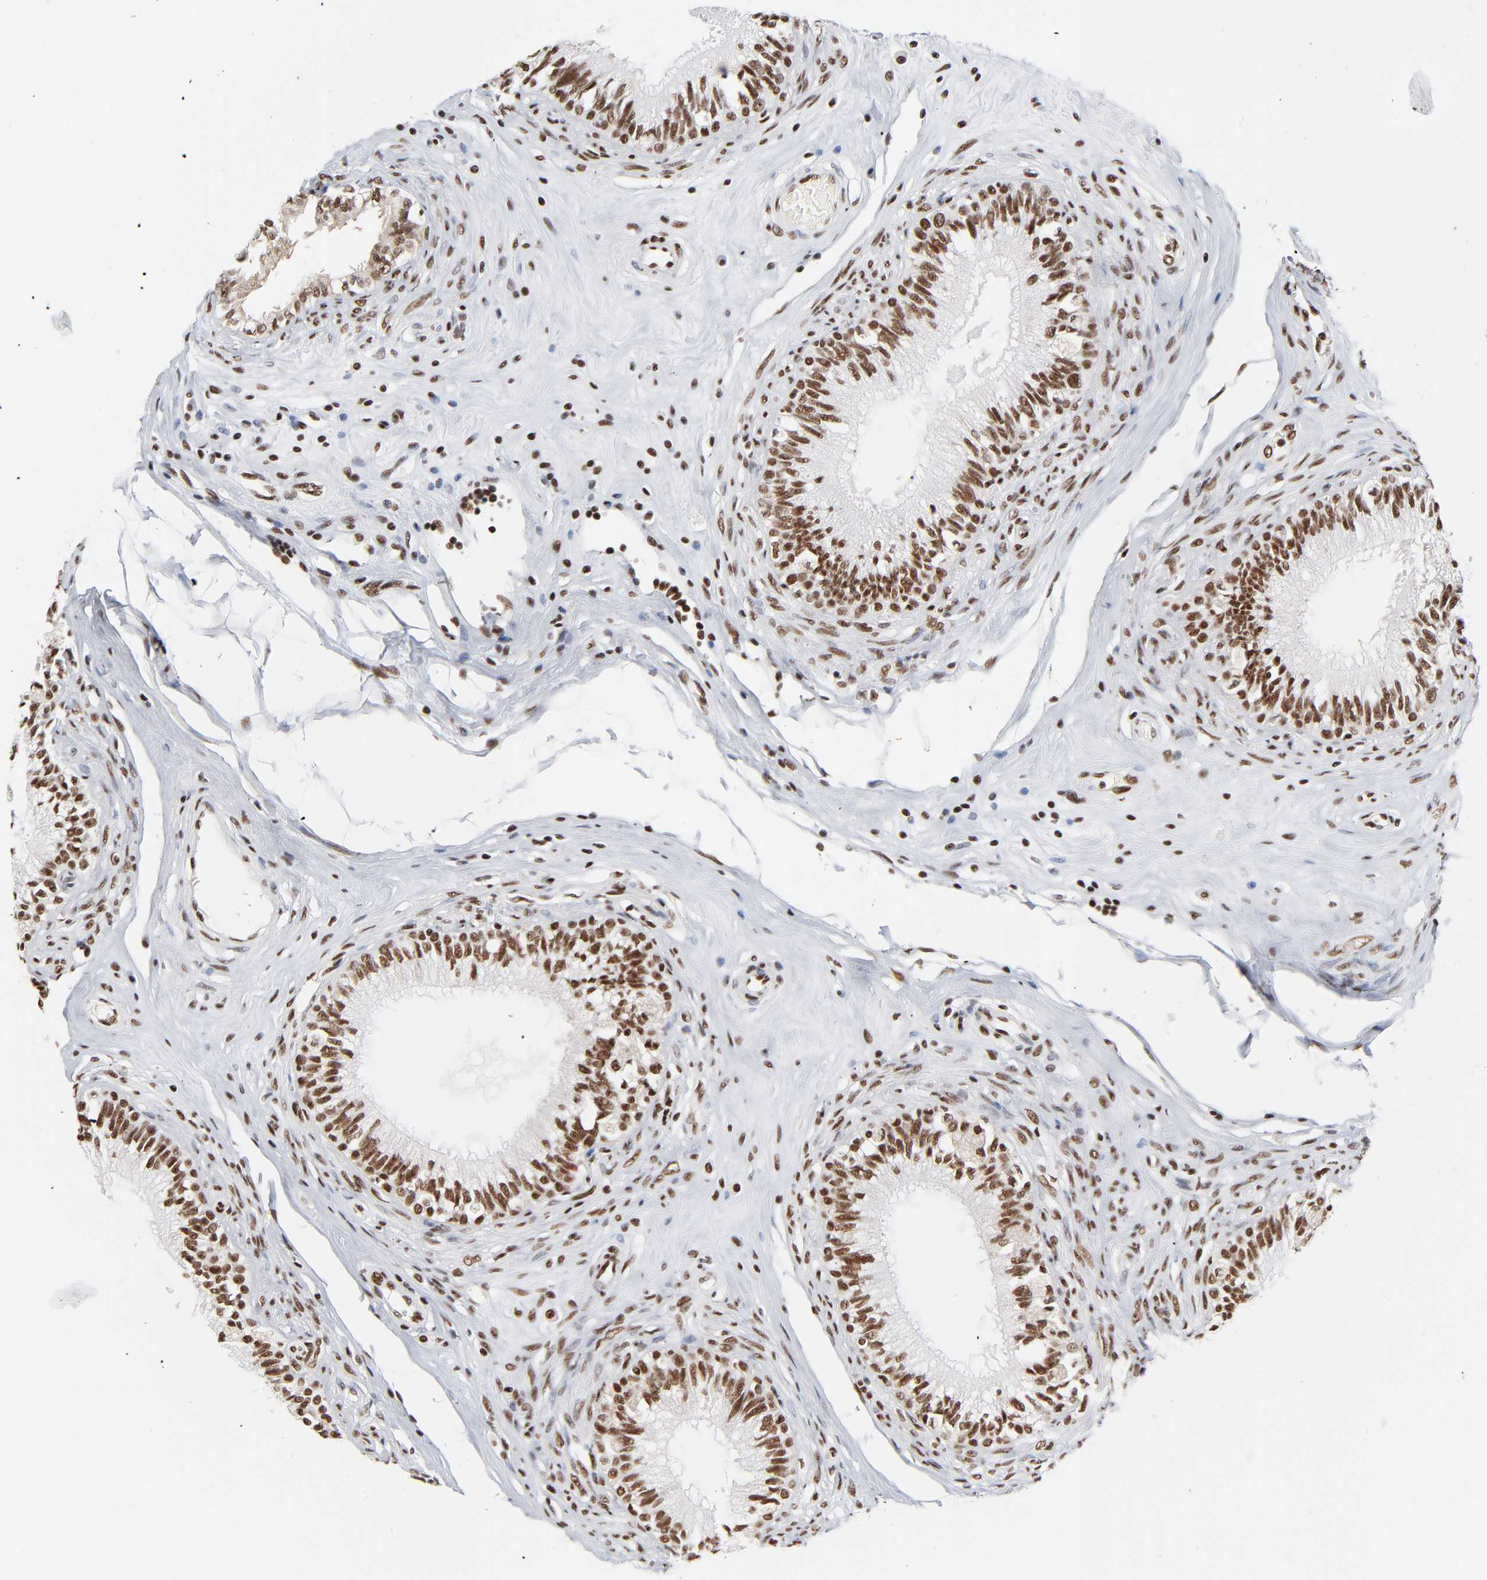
{"staining": {"intensity": "strong", "quantity": ">75%", "location": "nuclear"}, "tissue": "epididymis", "cell_type": "Glandular cells", "image_type": "normal", "snomed": [{"axis": "morphology", "description": "Normal tissue, NOS"}, {"axis": "morphology", "description": "Inflammation, NOS"}, {"axis": "topography", "description": "Epididymis"}], "caption": "Normal epididymis shows strong nuclear positivity in about >75% of glandular cells (Stains: DAB (3,3'-diaminobenzidine) in brown, nuclei in blue, Microscopy: brightfield microscopy at high magnification)..", "gene": "CREB1", "patient": {"sex": "male", "age": 84}}